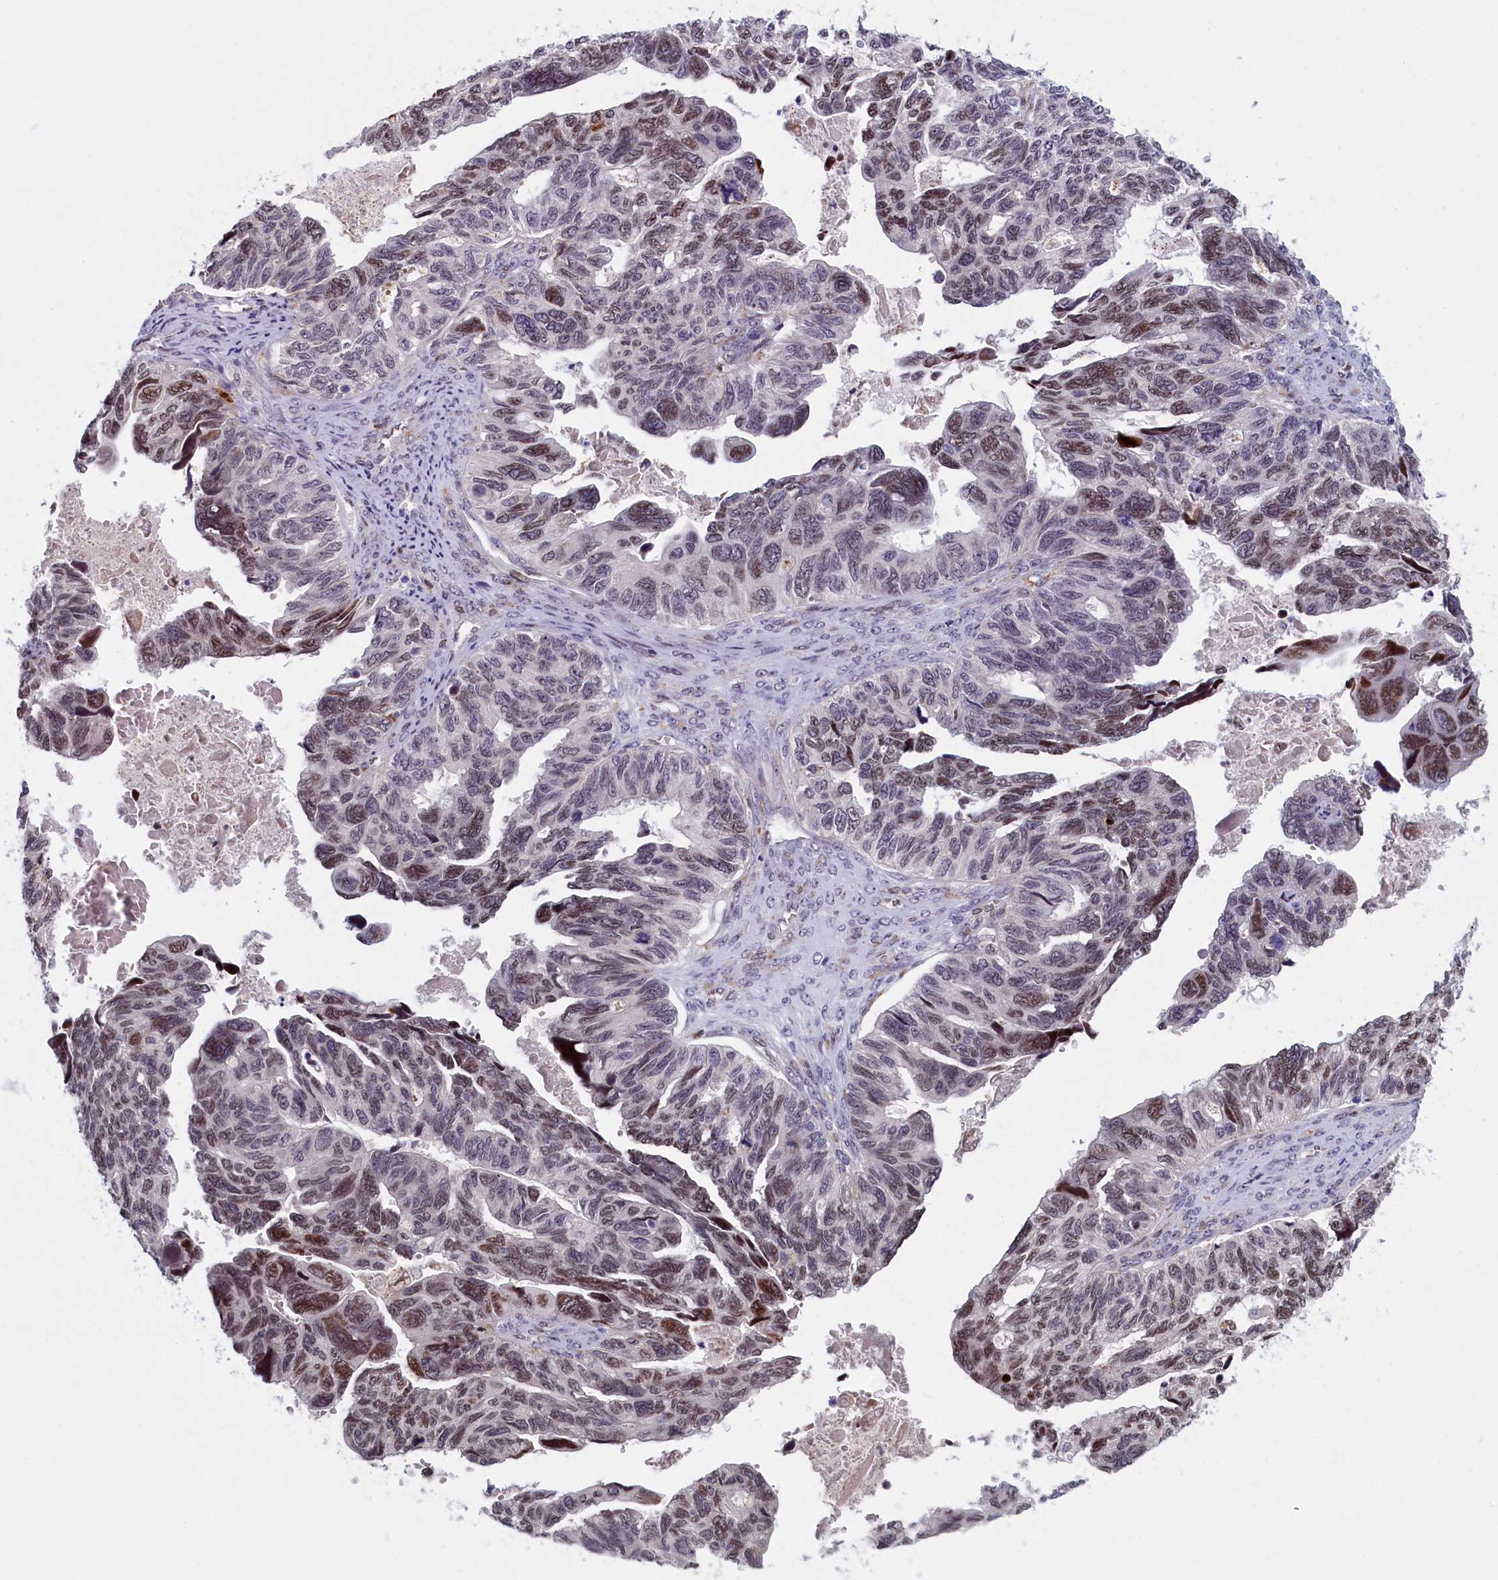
{"staining": {"intensity": "moderate", "quantity": "<25%", "location": "nuclear"}, "tissue": "ovarian cancer", "cell_type": "Tumor cells", "image_type": "cancer", "snomed": [{"axis": "morphology", "description": "Cystadenocarcinoma, serous, NOS"}, {"axis": "topography", "description": "Ovary"}], "caption": "Tumor cells show low levels of moderate nuclear expression in about <25% of cells in ovarian cancer (serous cystadenocarcinoma).", "gene": "GPSM1", "patient": {"sex": "female", "age": 79}}